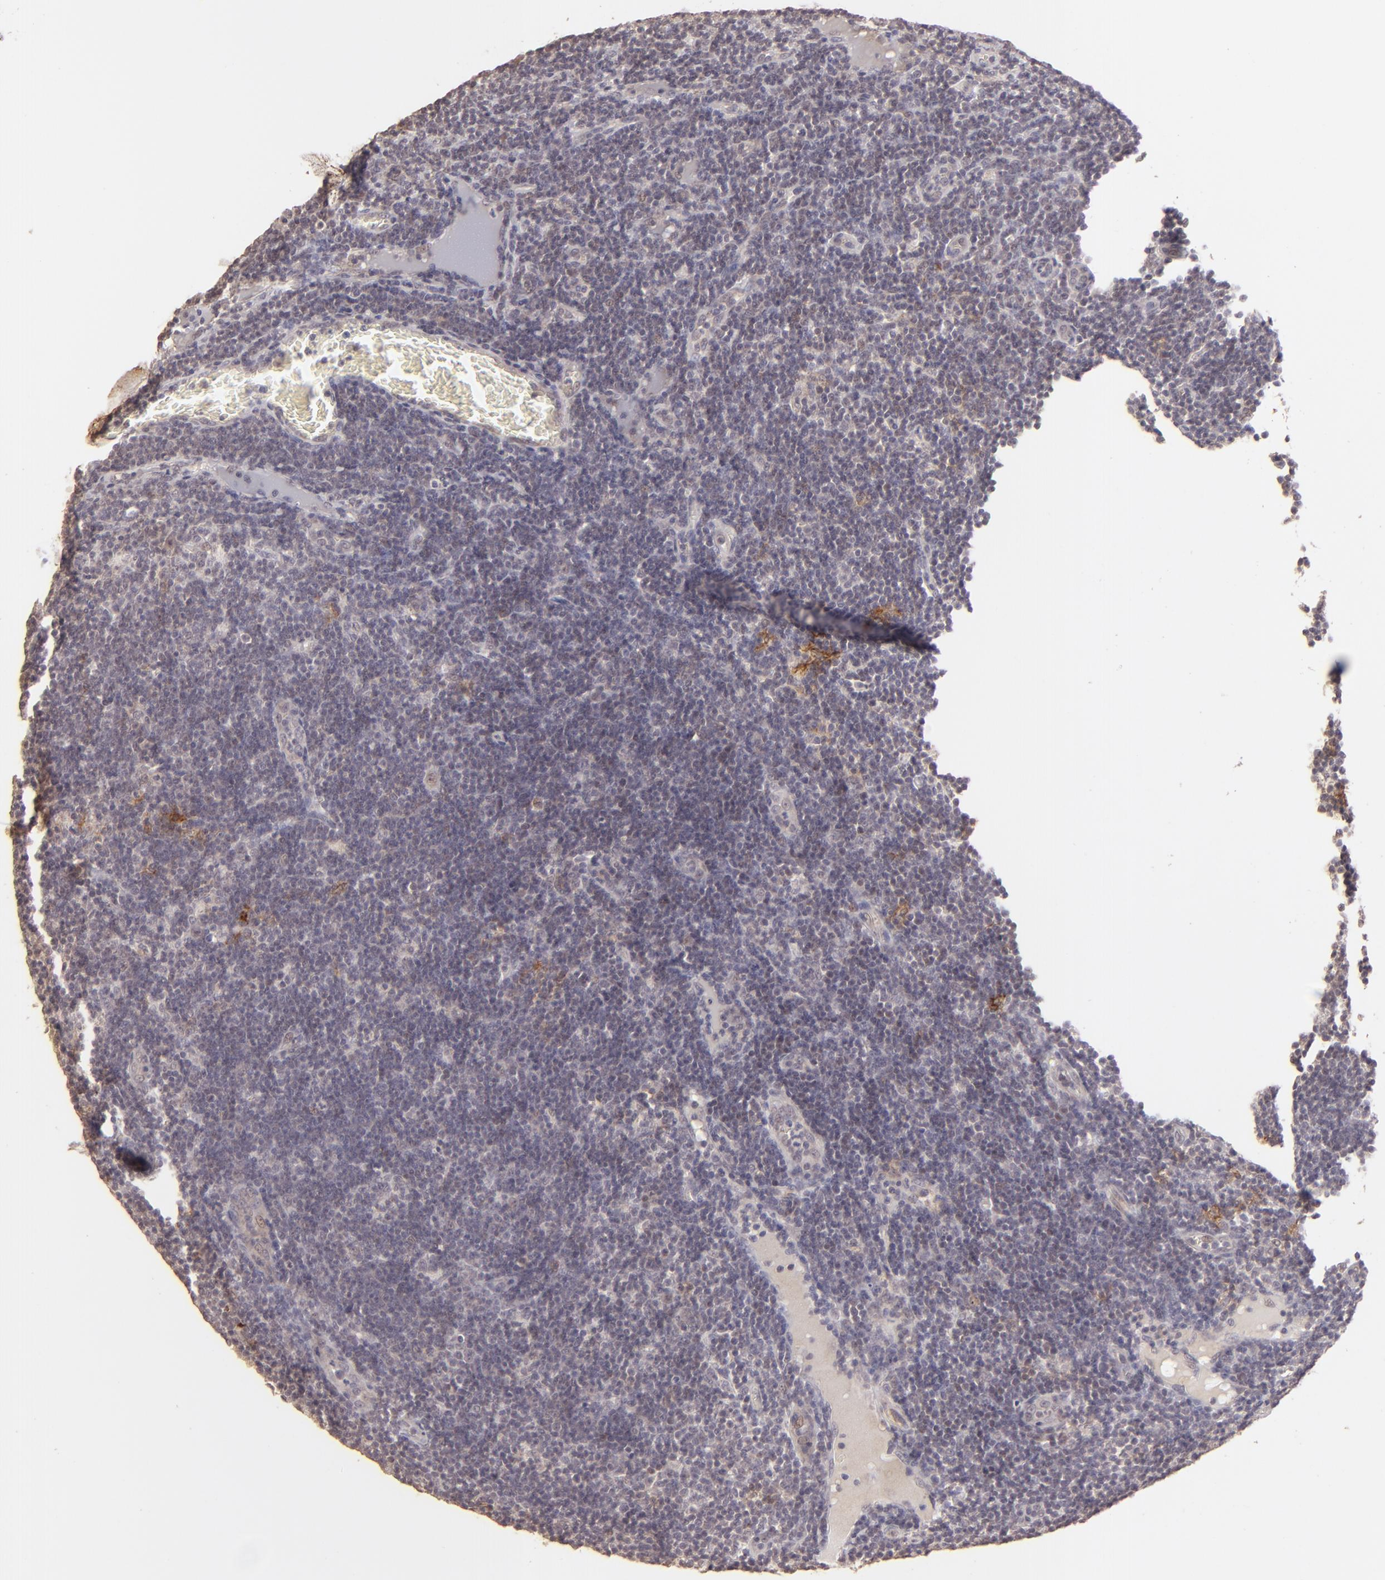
{"staining": {"intensity": "weak", "quantity": "25%-75%", "location": "cytoplasmic/membranous"}, "tissue": "lymph node", "cell_type": "Non-germinal center cells", "image_type": "normal", "snomed": [{"axis": "morphology", "description": "Normal tissue, NOS"}, {"axis": "morphology", "description": "Inflammation, NOS"}, {"axis": "topography", "description": "Lymph node"}, {"axis": "topography", "description": "Salivary gland"}], "caption": "IHC (DAB) staining of normal human lymph node displays weak cytoplasmic/membranous protein positivity in approximately 25%-75% of non-germinal center cells.", "gene": "CLDN1", "patient": {"sex": "male", "age": 3}}